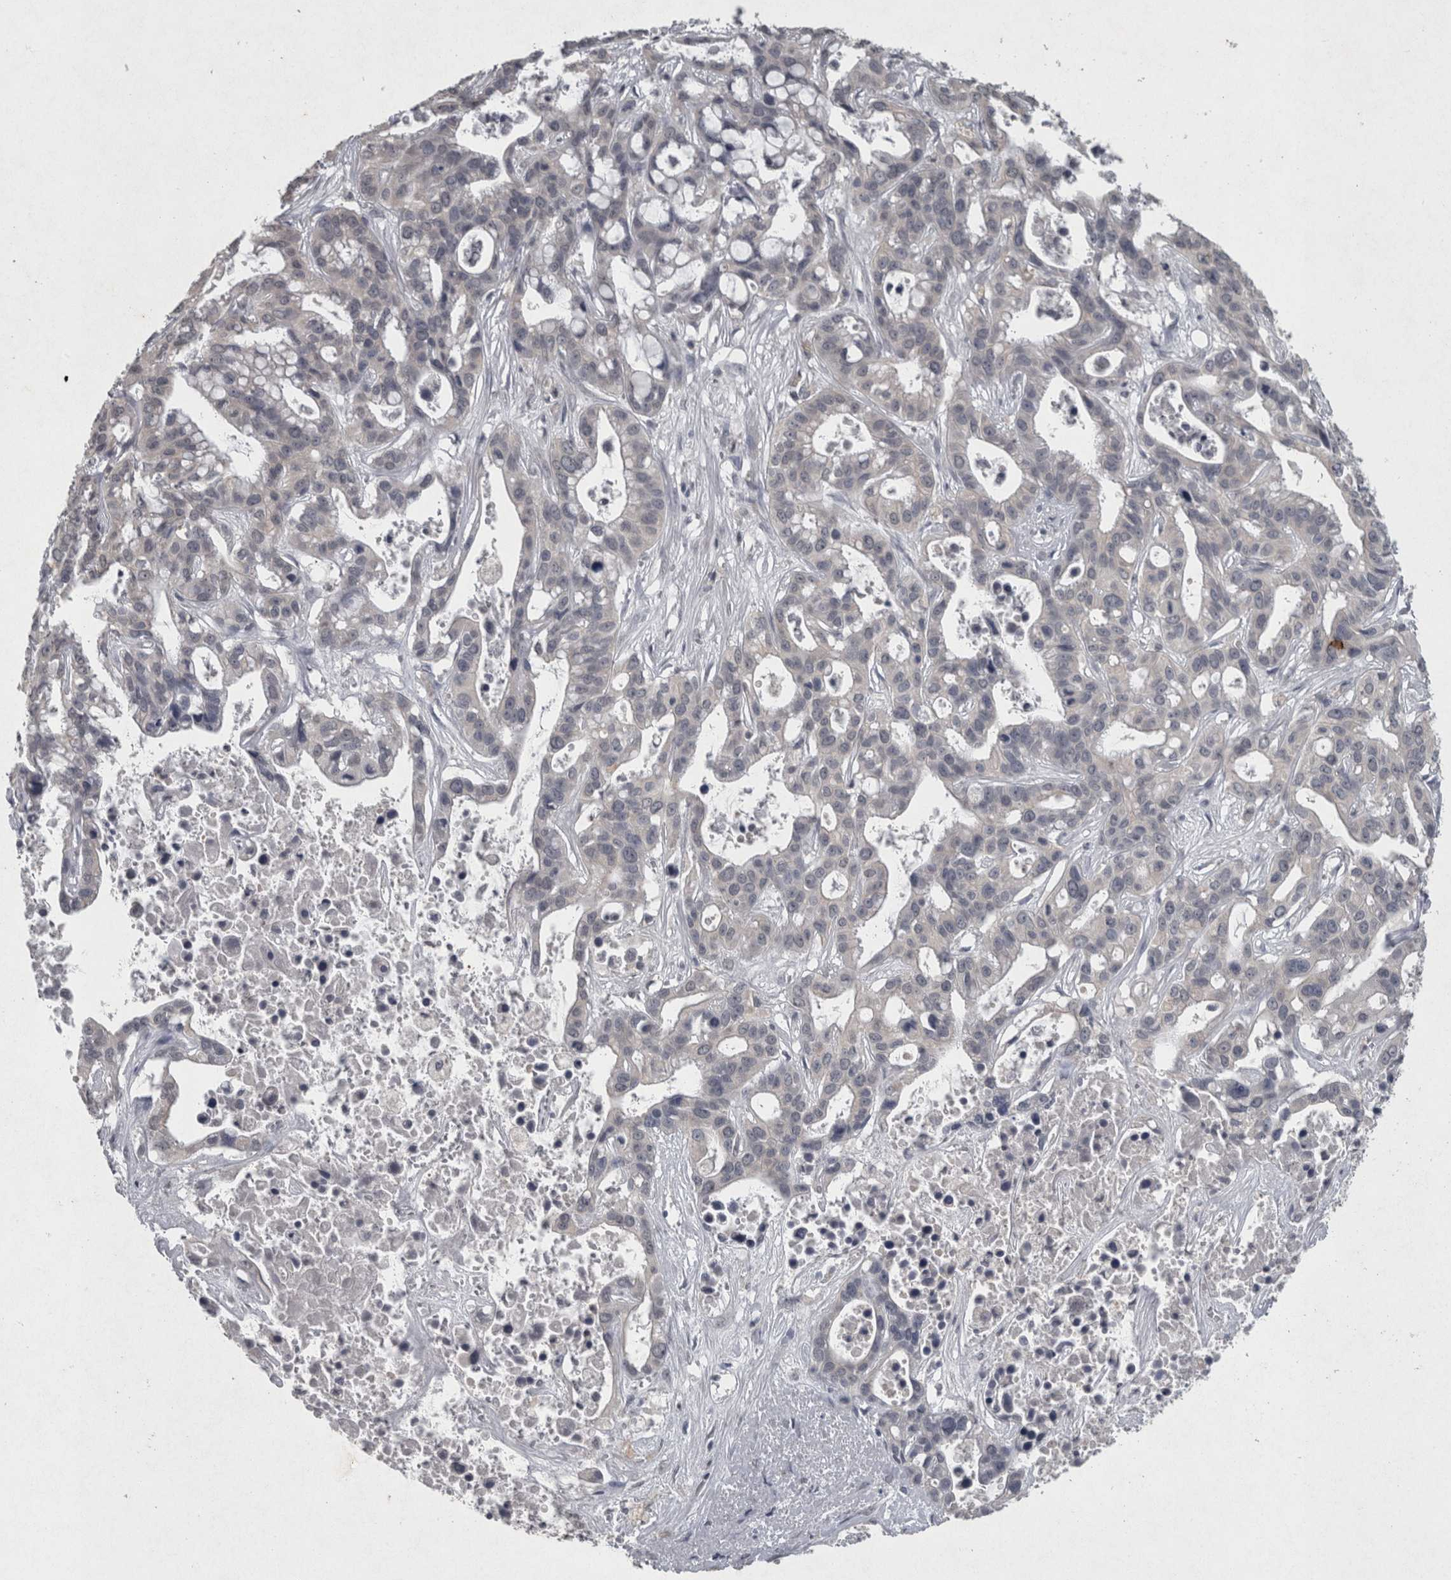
{"staining": {"intensity": "negative", "quantity": "none", "location": "none"}, "tissue": "liver cancer", "cell_type": "Tumor cells", "image_type": "cancer", "snomed": [{"axis": "morphology", "description": "Cholangiocarcinoma"}, {"axis": "topography", "description": "Liver"}], "caption": "A photomicrograph of liver cholangiocarcinoma stained for a protein reveals no brown staining in tumor cells.", "gene": "WNT7A", "patient": {"sex": "female", "age": 65}}